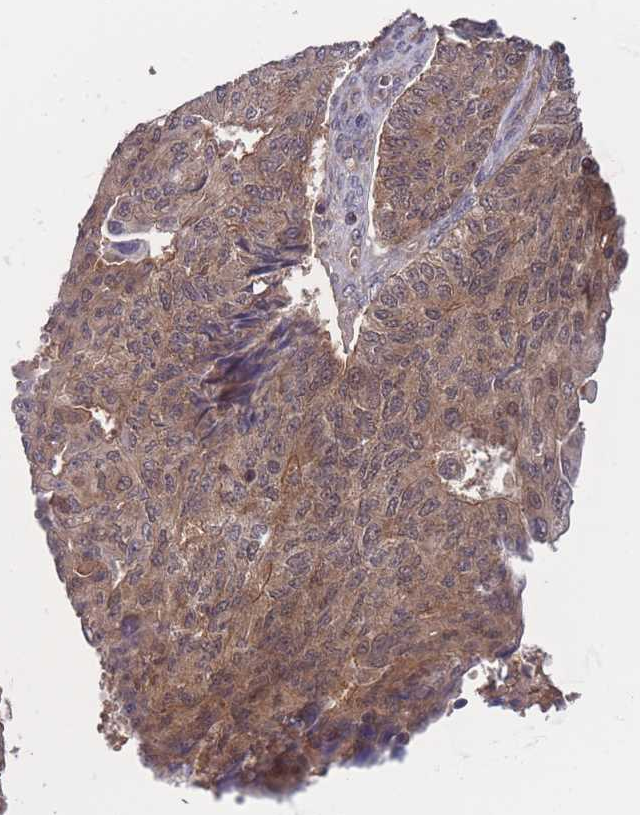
{"staining": {"intensity": "moderate", "quantity": ">75%", "location": "cytoplasmic/membranous"}, "tissue": "endometrial cancer", "cell_type": "Tumor cells", "image_type": "cancer", "snomed": [{"axis": "morphology", "description": "Adenocarcinoma, NOS"}, {"axis": "topography", "description": "Endometrium"}], "caption": "Moderate cytoplasmic/membranous positivity for a protein is identified in approximately >75% of tumor cells of adenocarcinoma (endometrial) using immunohistochemistry.", "gene": "UBE2N", "patient": {"sex": "female", "age": 32}}